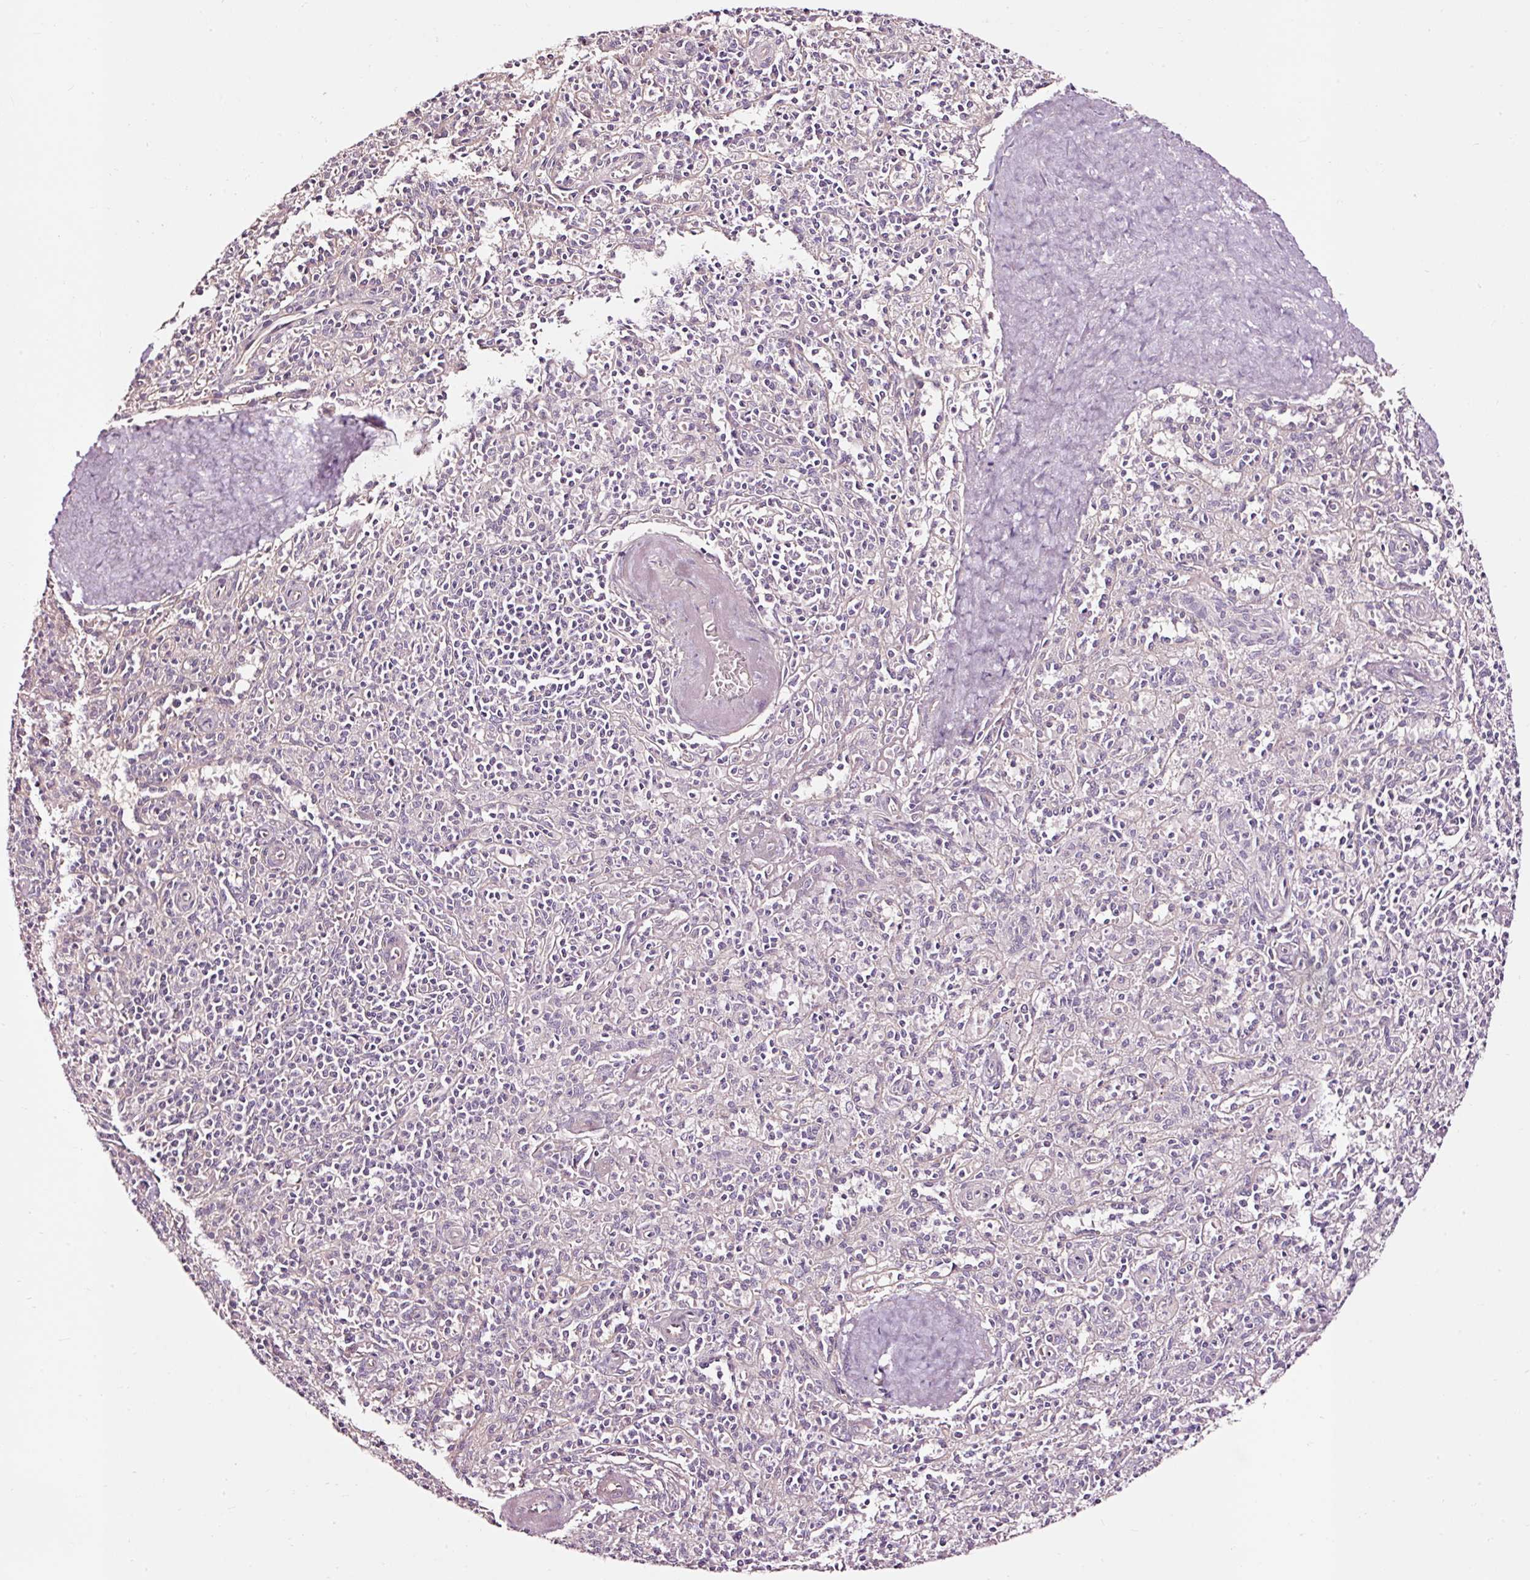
{"staining": {"intensity": "negative", "quantity": "none", "location": "none"}, "tissue": "spleen", "cell_type": "Cells in red pulp", "image_type": "normal", "snomed": [{"axis": "morphology", "description": "Normal tissue, NOS"}, {"axis": "topography", "description": "Spleen"}], "caption": "Photomicrograph shows no significant protein staining in cells in red pulp of unremarkable spleen. (DAB (3,3'-diaminobenzidine) IHC, high magnification).", "gene": "UTP14A", "patient": {"sex": "female", "age": 70}}